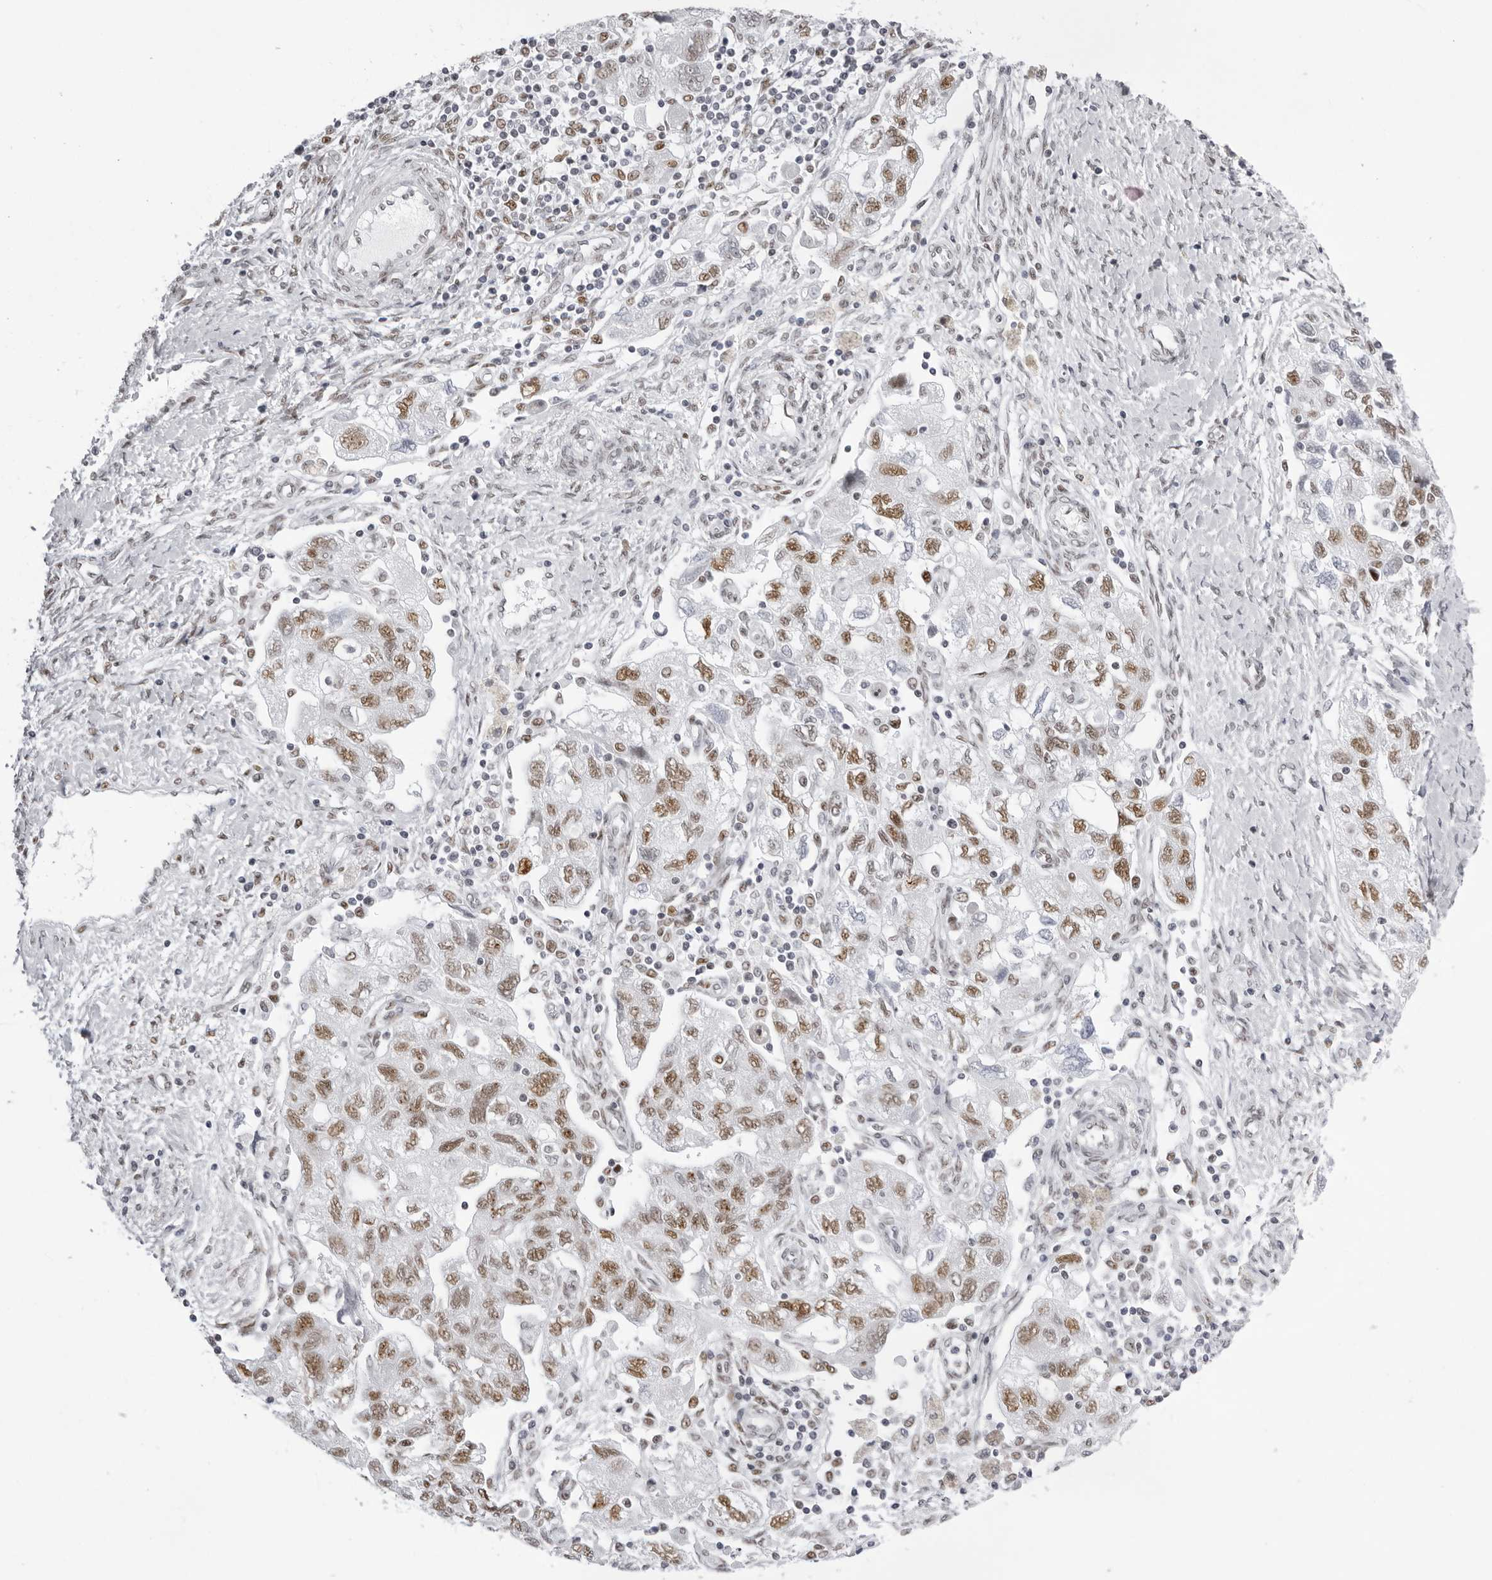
{"staining": {"intensity": "moderate", "quantity": ">75%", "location": "nuclear"}, "tissue": "ovarian cancer", "cell_type": "Tumor cells", "image_type": "cancer", "snomed": [{"axis": "morphology", "description": "Carcinoma, NOS"}, {"axis": "morphology", "description": "Cystadenocarcinoma, serous, NOS"}, {"axis": "topography", "description": "Ovary"}], "caption": "Ovarian carcinoma tissue reveals moderate nuclear positivity in approximately >75% of tumor cells, visualized by immunohistochemistry.", "gene": "IRF2BP2", "patient": {"sex": "female", "age": 69}}